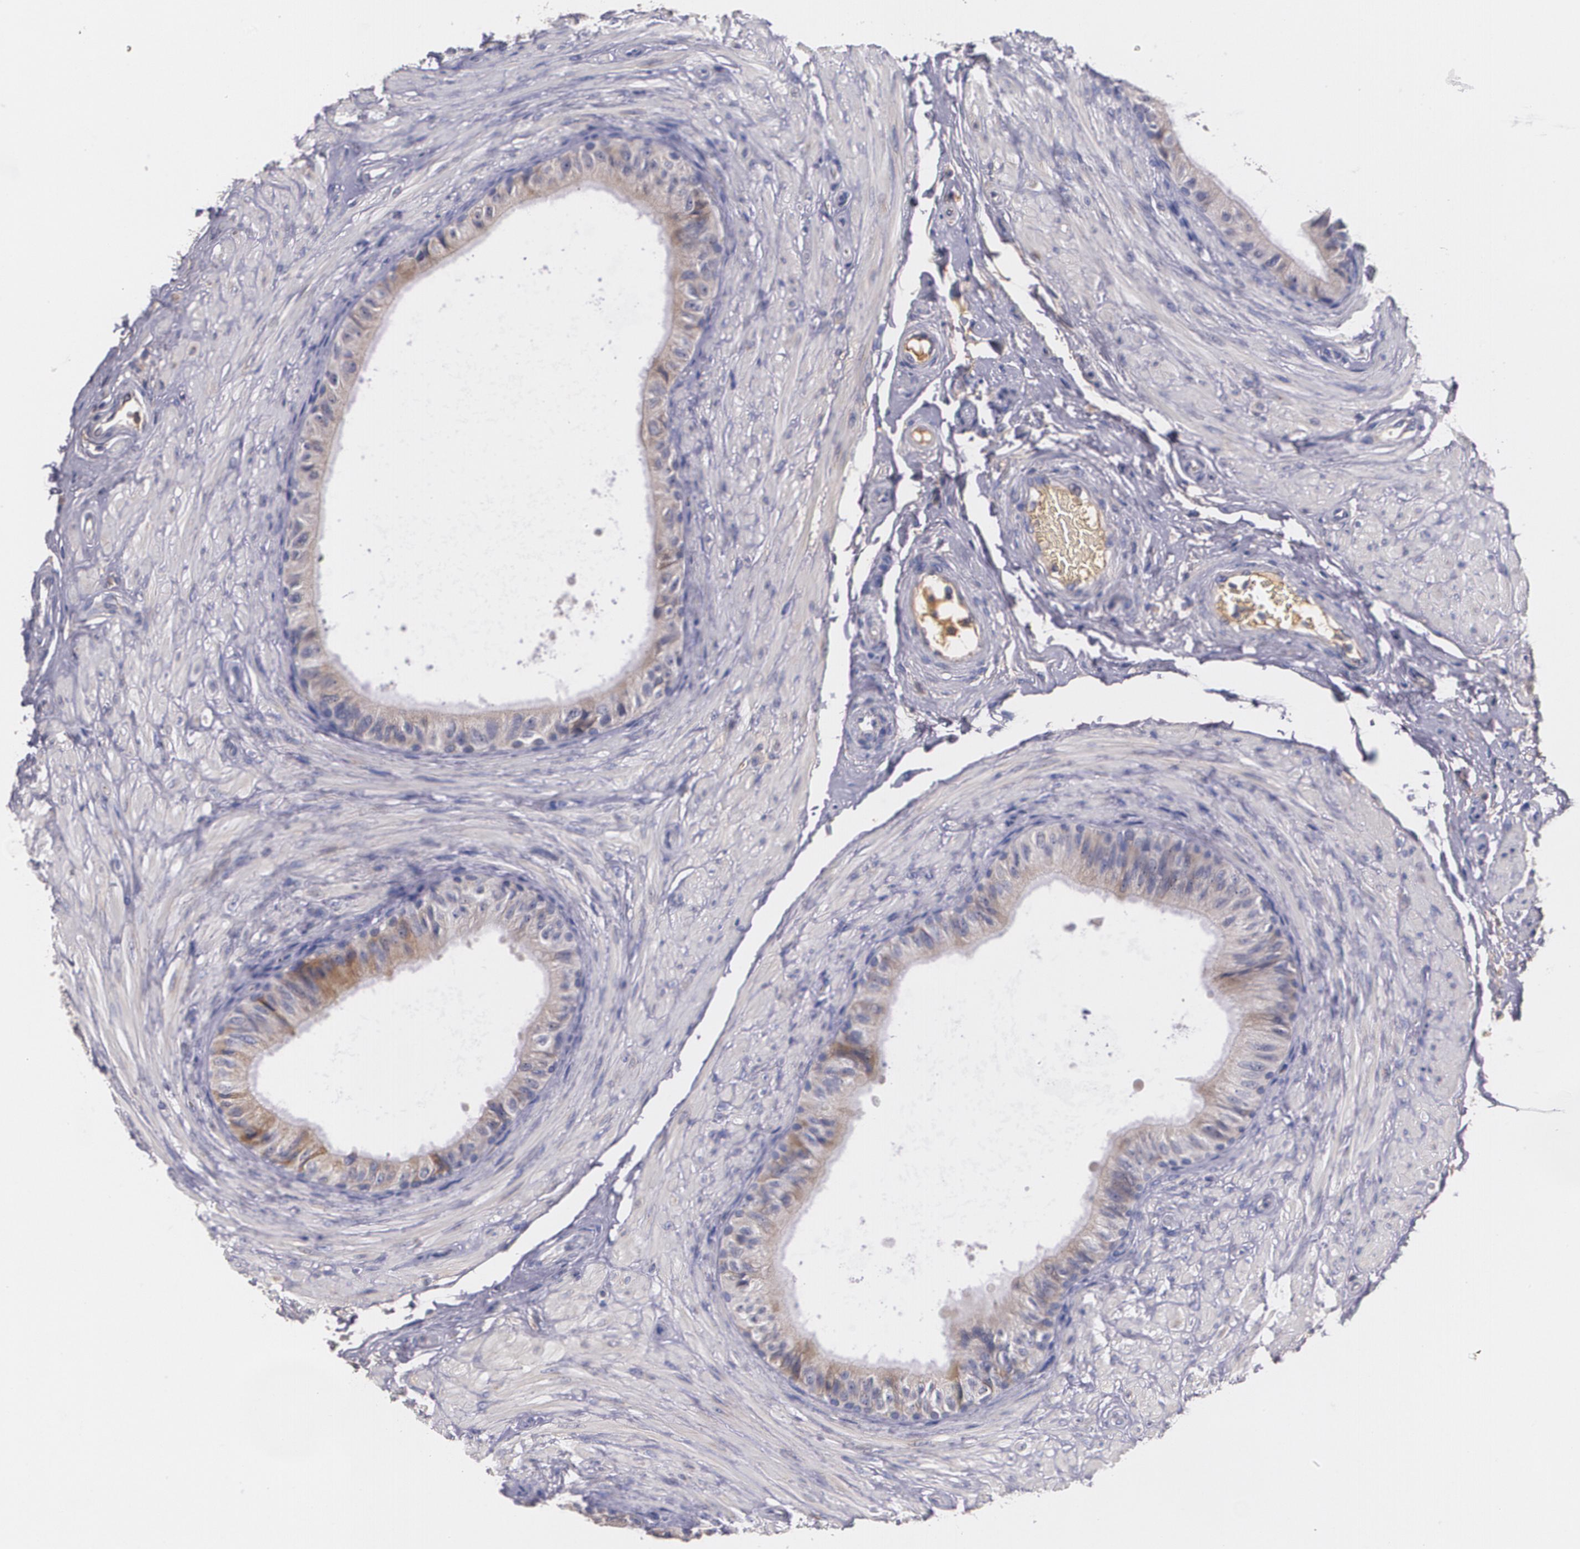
{"staining": {"intensity": "moderate", "quantity": "25%-75%", "location": "cytoplasmic/membranous"}, "tissue": "epididymis", "cell_type": "Glandular cells", "image_type": "normal", "snomed": [{"axis": "morphology", "description": "Normal tissue, NOS"}, {"axis": "topography", "description": "Epididymis"}], "caption": "Glandular cells reveal medium levels of moderate cytoplasmic/membranous positivity in approximately 25%-75% of cells in normal human epididymis.", "gene": "AMBP", "patient": {"sex": "male", "age": 68}}